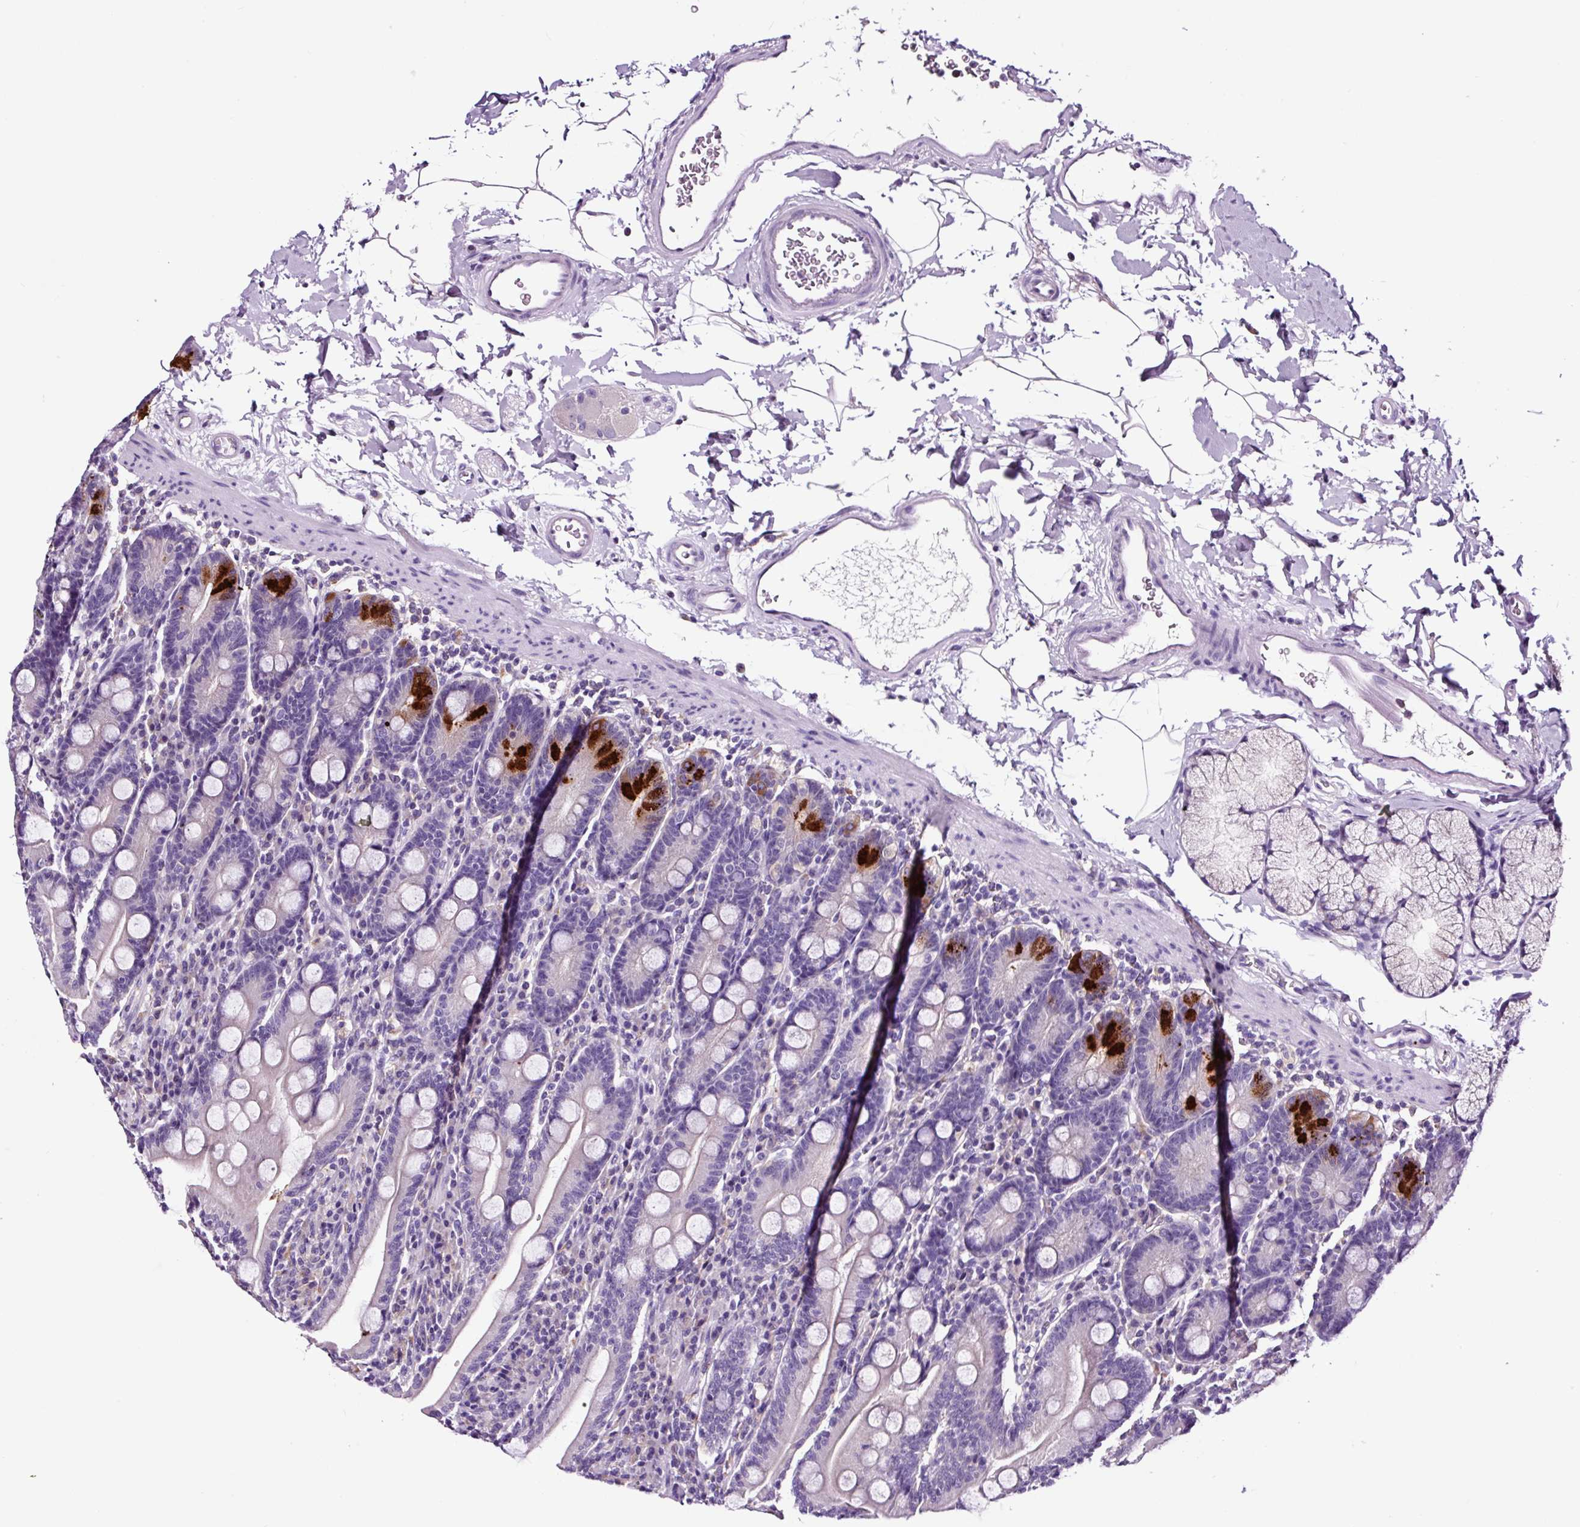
{"staining": {"intensity": "strong", "quantity": "<25%", "location": "cytoplasmic/membranous"}, "tissue": "duodenum", "cell_type": "Glandular cells", "image_type": "normal", "snomed": [{"axis": "morphology", "description": "Normal tissue, NOS"}, {"axis": "topography", "description": "Duodenum"}], "caption": "Duodenum stained for a protein (brown) reveals strong cytoplasmic/membranous positive positivity in about <25% of glandular cells.", "gene": "FBXL7", "patient": {"sex": "male", "age": 35}}